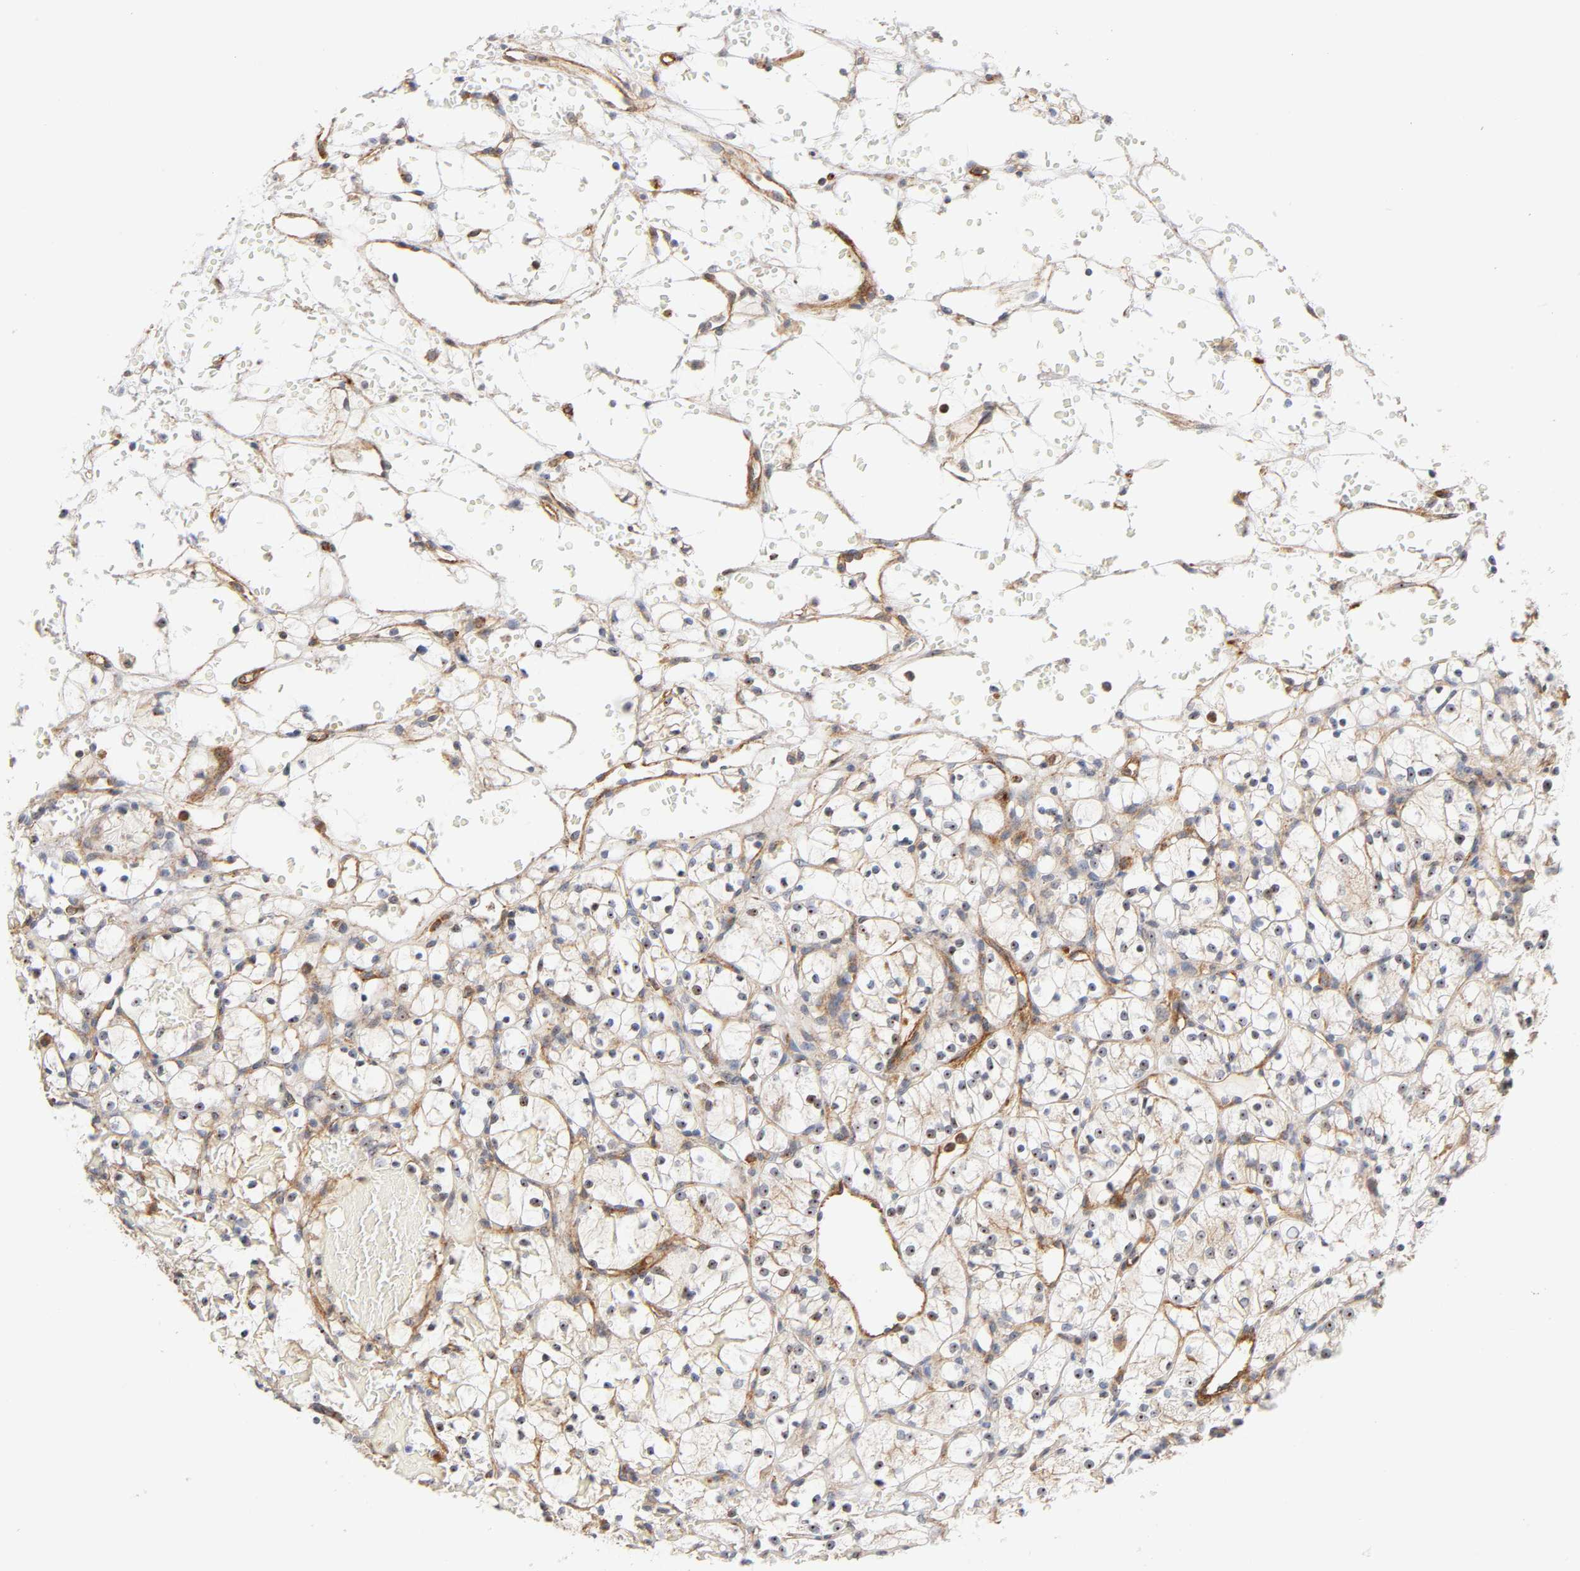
{"staining": {"intensity": "strong", "quantity": "25%-75%", "location": "nuclear"}, "tissue": "renal cancer", "cell_type": "Tumor cells", "image_type": "cancer", "snomed": [{"axis": "morphology", "description": "Adenocarcinoma, NOS"}, {"axis": "topography", "description": "Kidney"}], "caption": "This is a micrograph of immunohistochemistry (IHC) staining of adenocarcinoma (renal), which shows strong positivity in the nuclear of tumor cells.", "gene": "PLD1", "patient": {"sex": "female", "age": 60}}